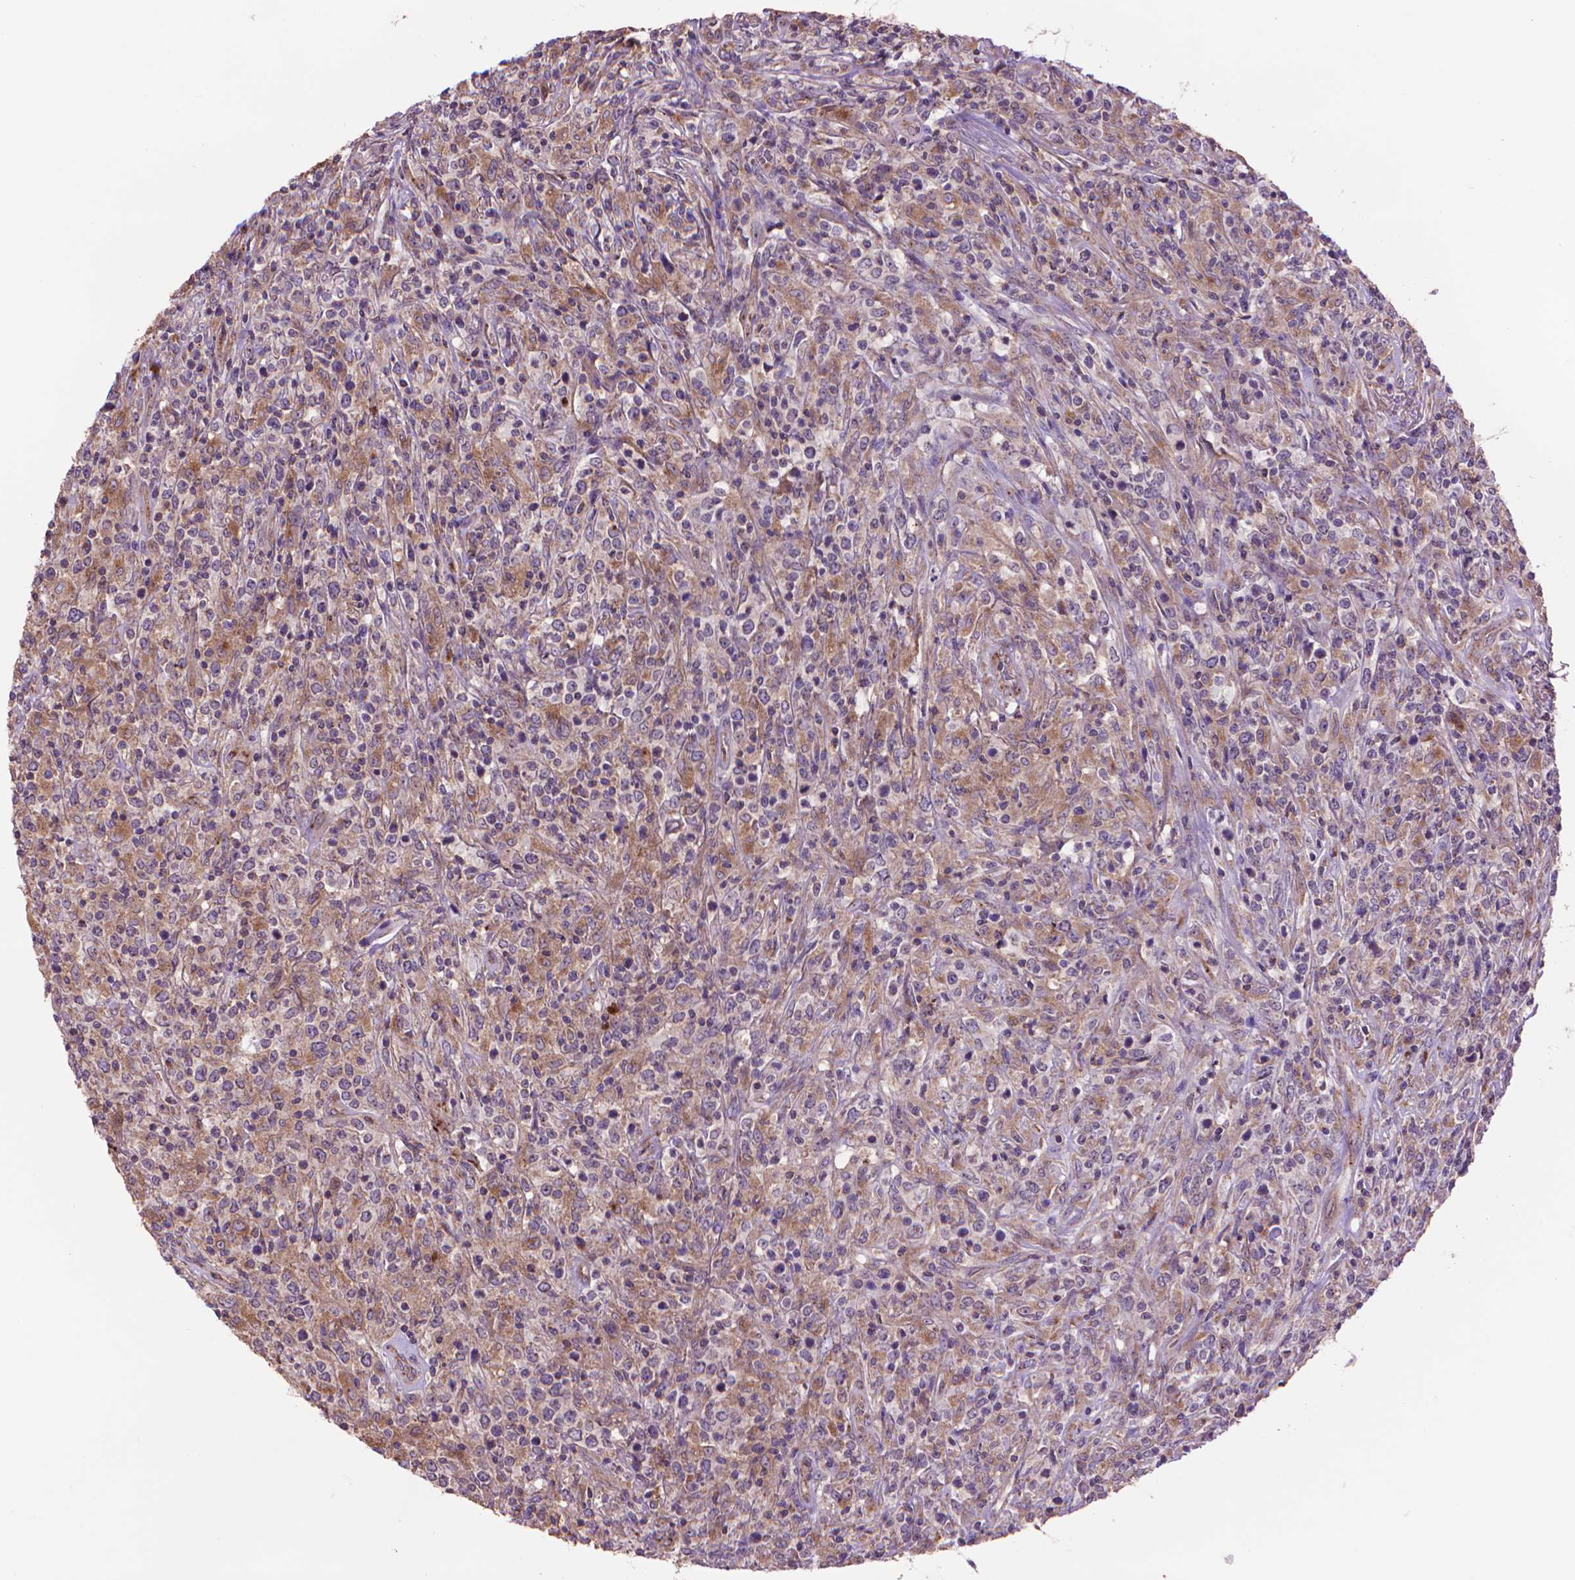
{"staining": {"intensity": "weak", "quantity": "25%-75%", "location": "cytoplasmic/membranous"}, "tissue": "lymphoma", "cell_type": "Tumor cells", "image_type": "cancer", "snomed": [{"axis": "morphology", "description": "Malignant lymphoma, non-Hodgkin's type, High grade"}, {"axis": "topography", "description": "Lung"}], "caption": "Lymphoma stained for a protein (brown) demonstrates weak cytoplasmic/membranous positive positivity in about 25%-75% of tumor cells.", "gene": "GLB1", "patient": {"sex": "male", "age": 79}}